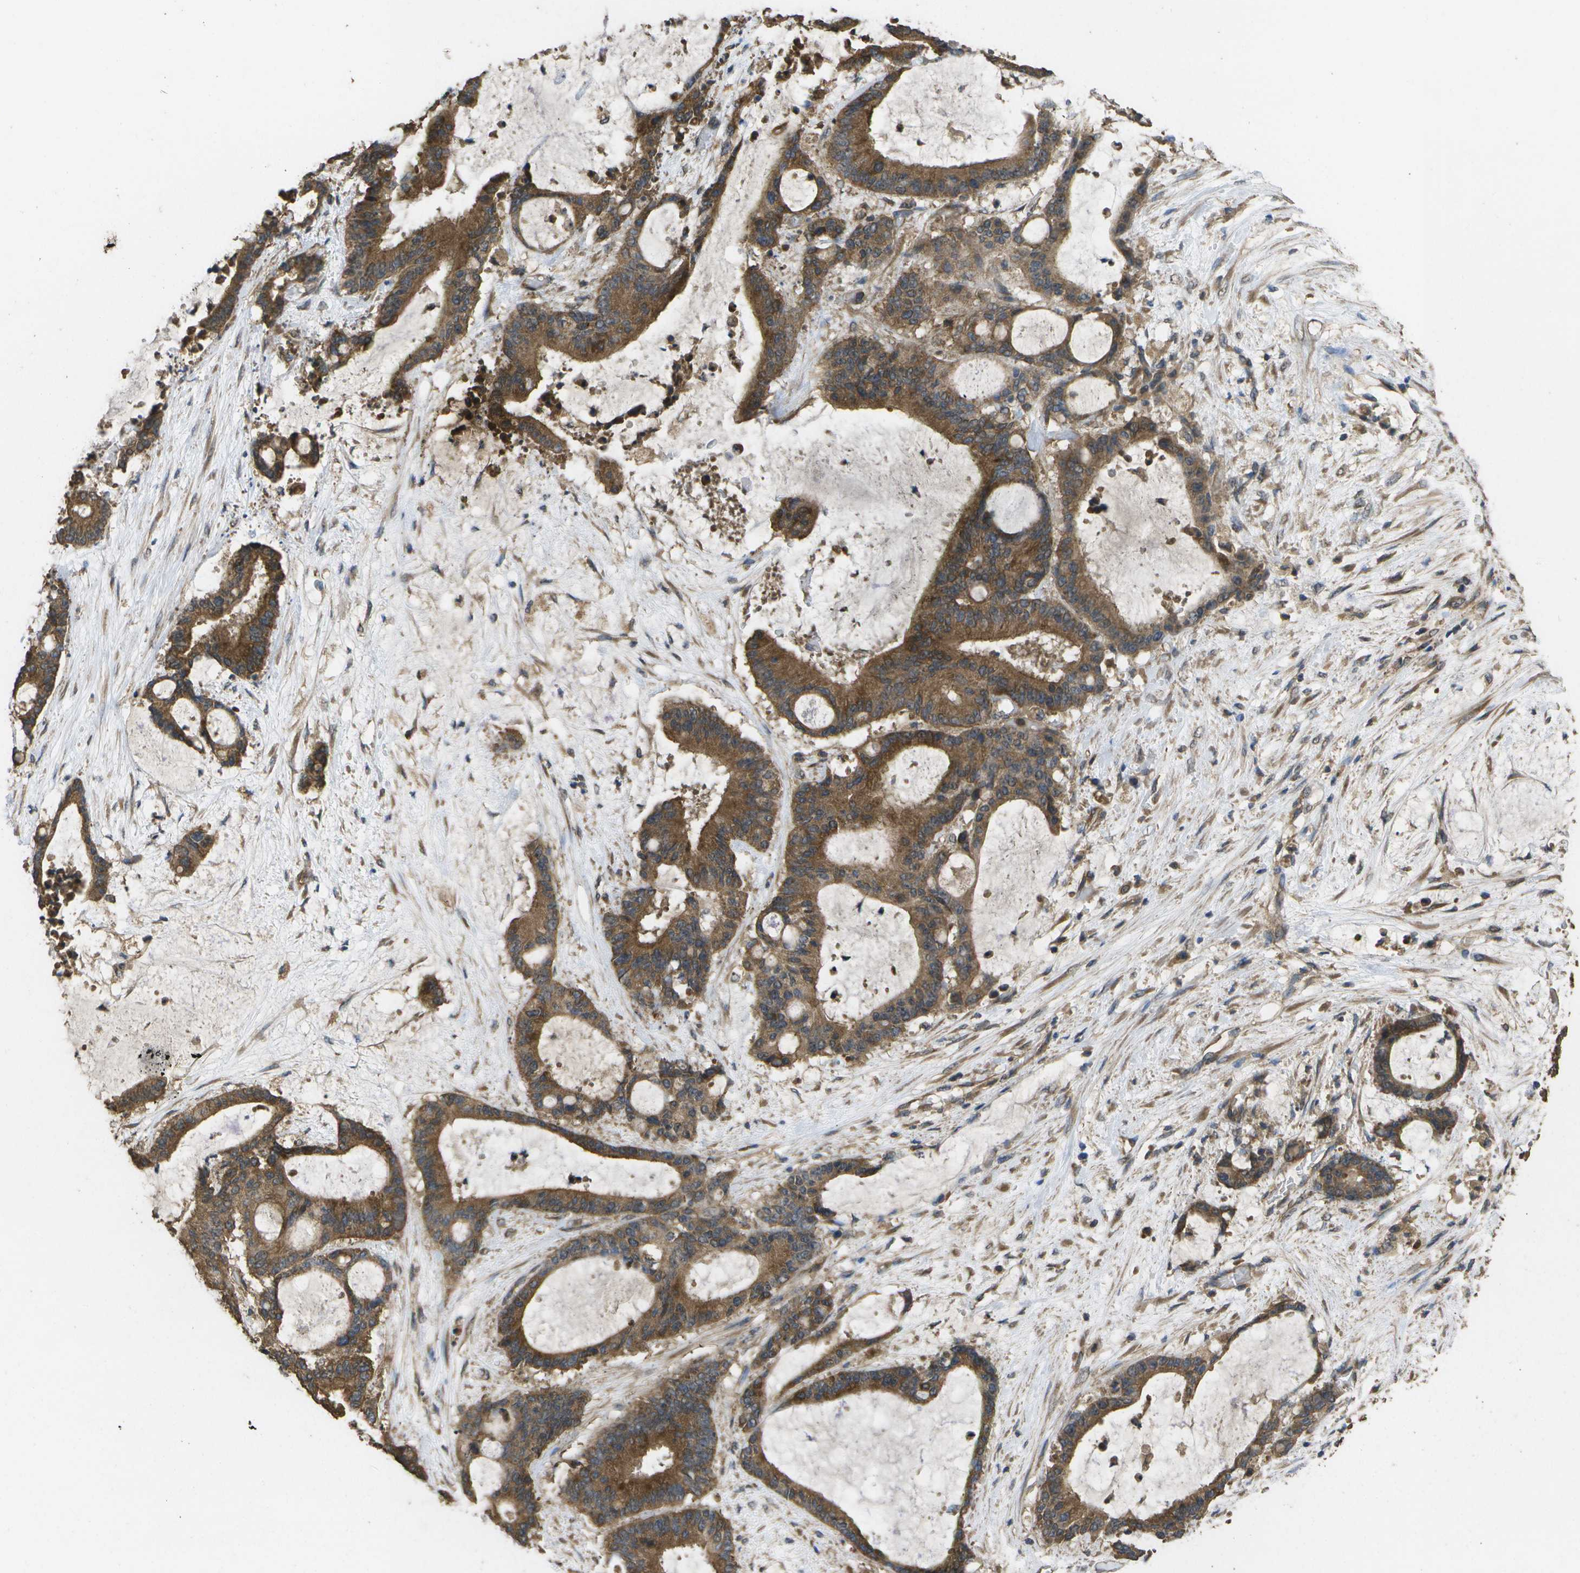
{"staining": {"intensity": "moderate", "quantity": ">75%", "location": "cytoplasmic/membranous"}, "tissue": "liver cancer", "cell_type": "Tumor cells", "image_type": "cancer", "snomed": [{"axis": "morphology", "description": "Cholangiocarcinoma"}, {"axis": "topography", "description": "Liver"}], "caption": "An image showing moderate cytoplasmic/membranous staining in about >75% of tumor cells in liver cancer, as visualized by brown immunohistochemical staining.", "gene": "SACS", "patient": {"sex": "female", "age": 73}}